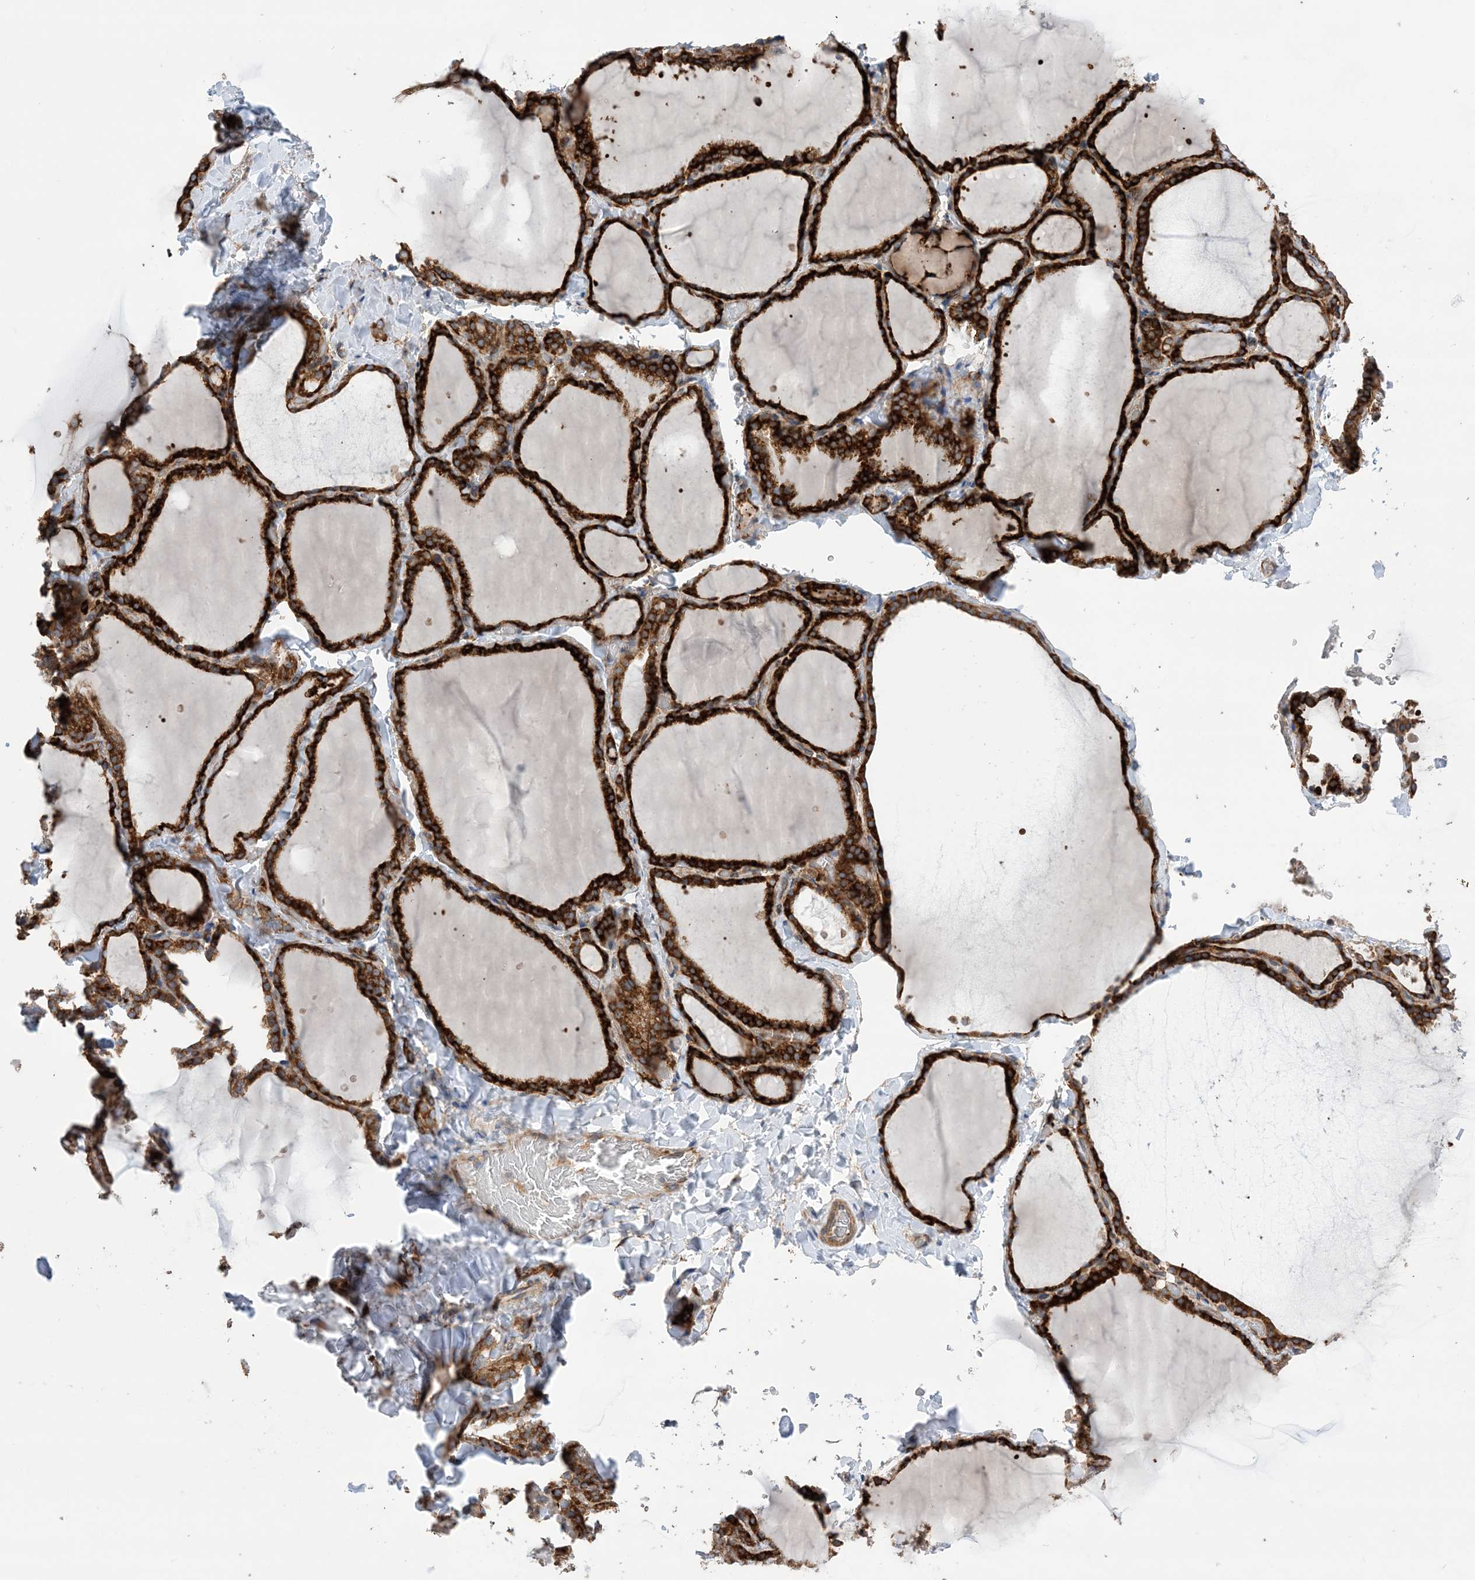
{"staining": {"intensity": "strong", "quantity": ">75%", "location": "cytoplasmic/membranous"}, "tissue": "thyroid gland", "cell_type": "Glandular cells", "image_type": "normal", "snomed": [{"axis": "morphology", "description": "Normal tissue, NOS"}, {"axis": "topography", "description": "Thyroid gland"}], "caption": "Thyroid gland stained with DAB immunohistochemistry (IHC) exhibits high levels of strong cytoplasmic/membranous expression in about >75% of glandular cells.", "gene": "CLEC16A", "patient": {"sex": "female", "age": 22}}